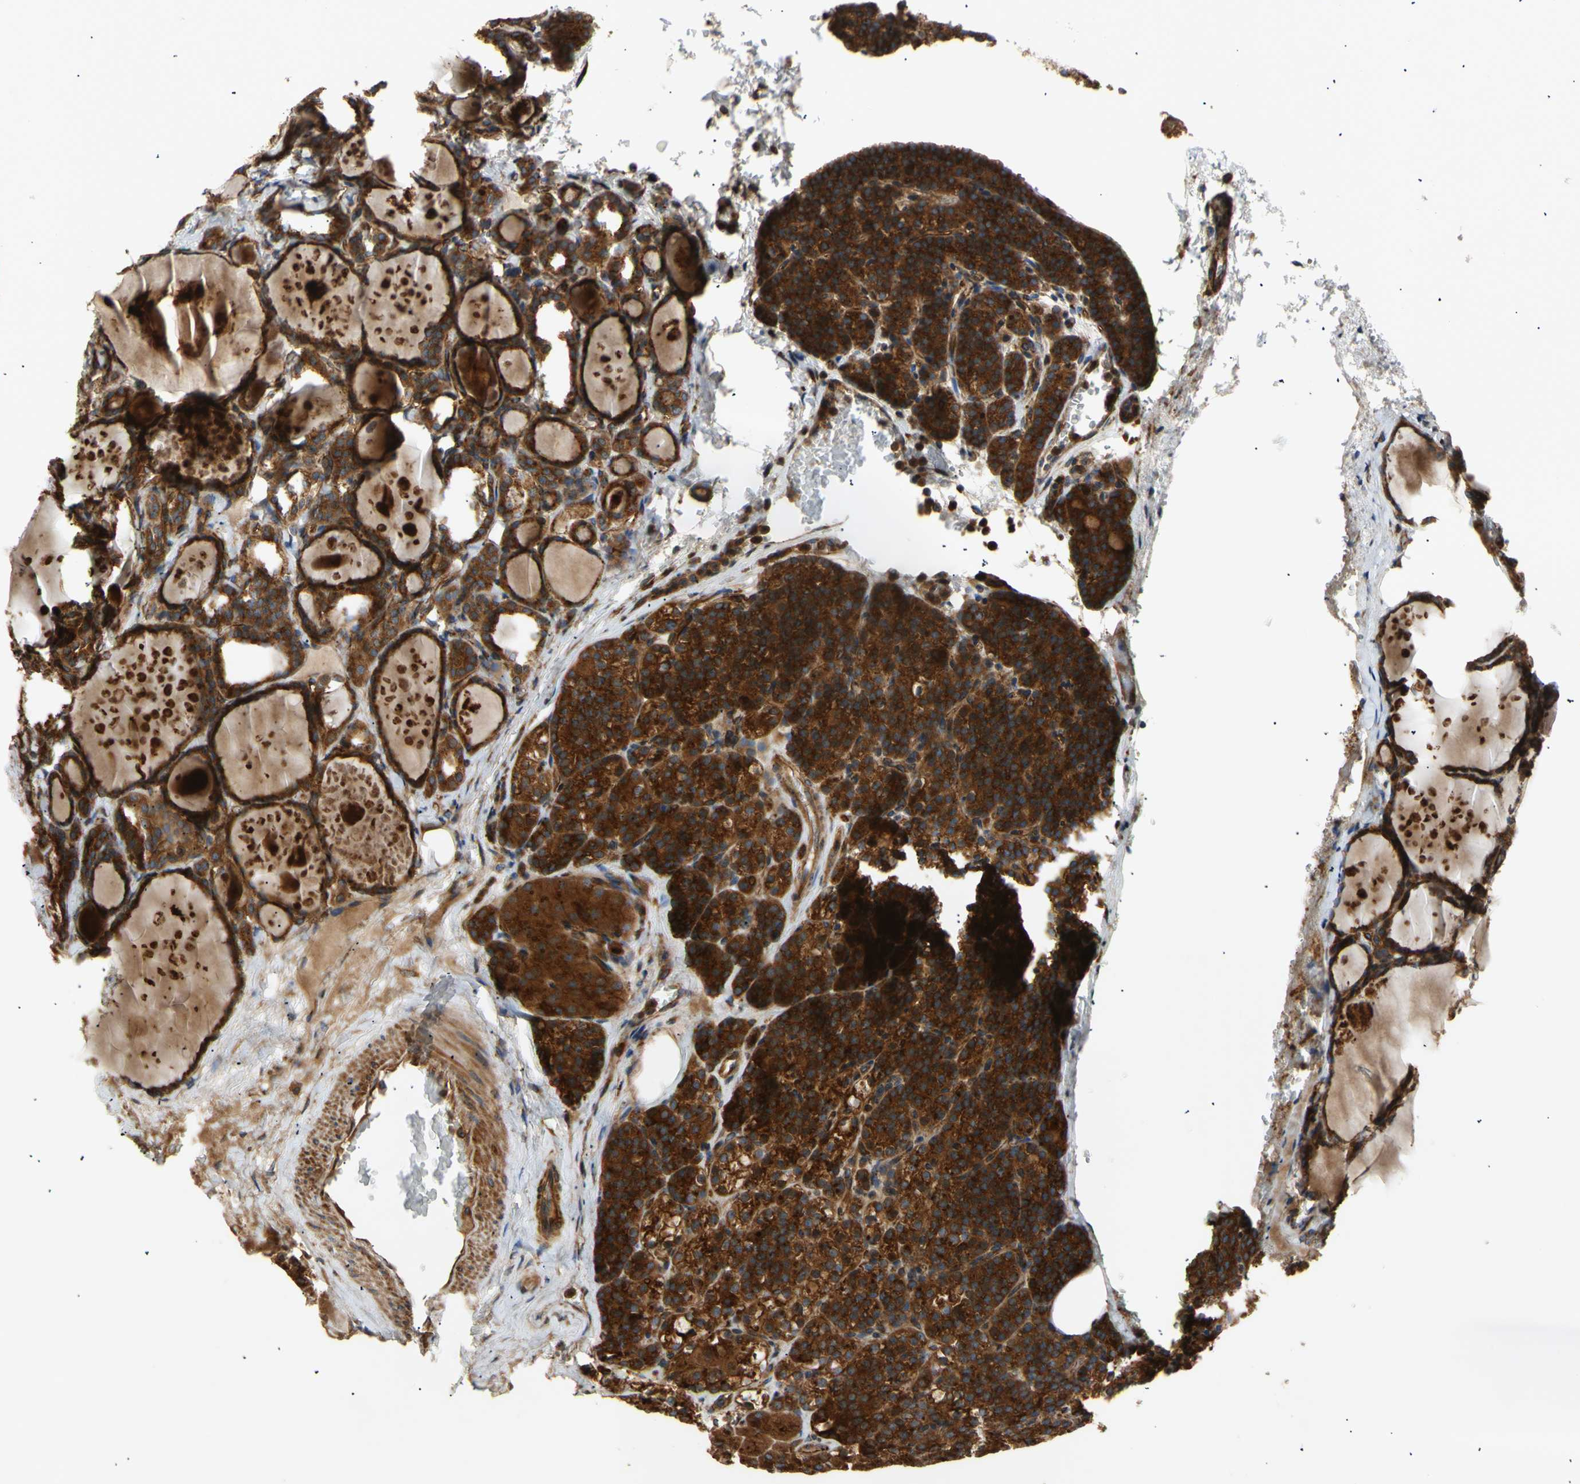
{"staining": {"intensity": "strong", "quantity": ">75%", "location": "cytoplasmic/membranous"}, "tissue": "parathyroid gland", "cell_type": "Glandular cells", "image_type": "normal", "snomed": [{"axis": "morphology", "description": "Normal tissue, NOS"}, {"axis": "topography", "description": "Parathyroid gland"}], "caption": "Parathyroid gland stained with immunohistochemistry (IHC) reveals strong cytoplasmic/membranous expression in about >75% of glandular cells.", "gene": "TUBG2", "patient": {"sex": "female", "age": 57}}